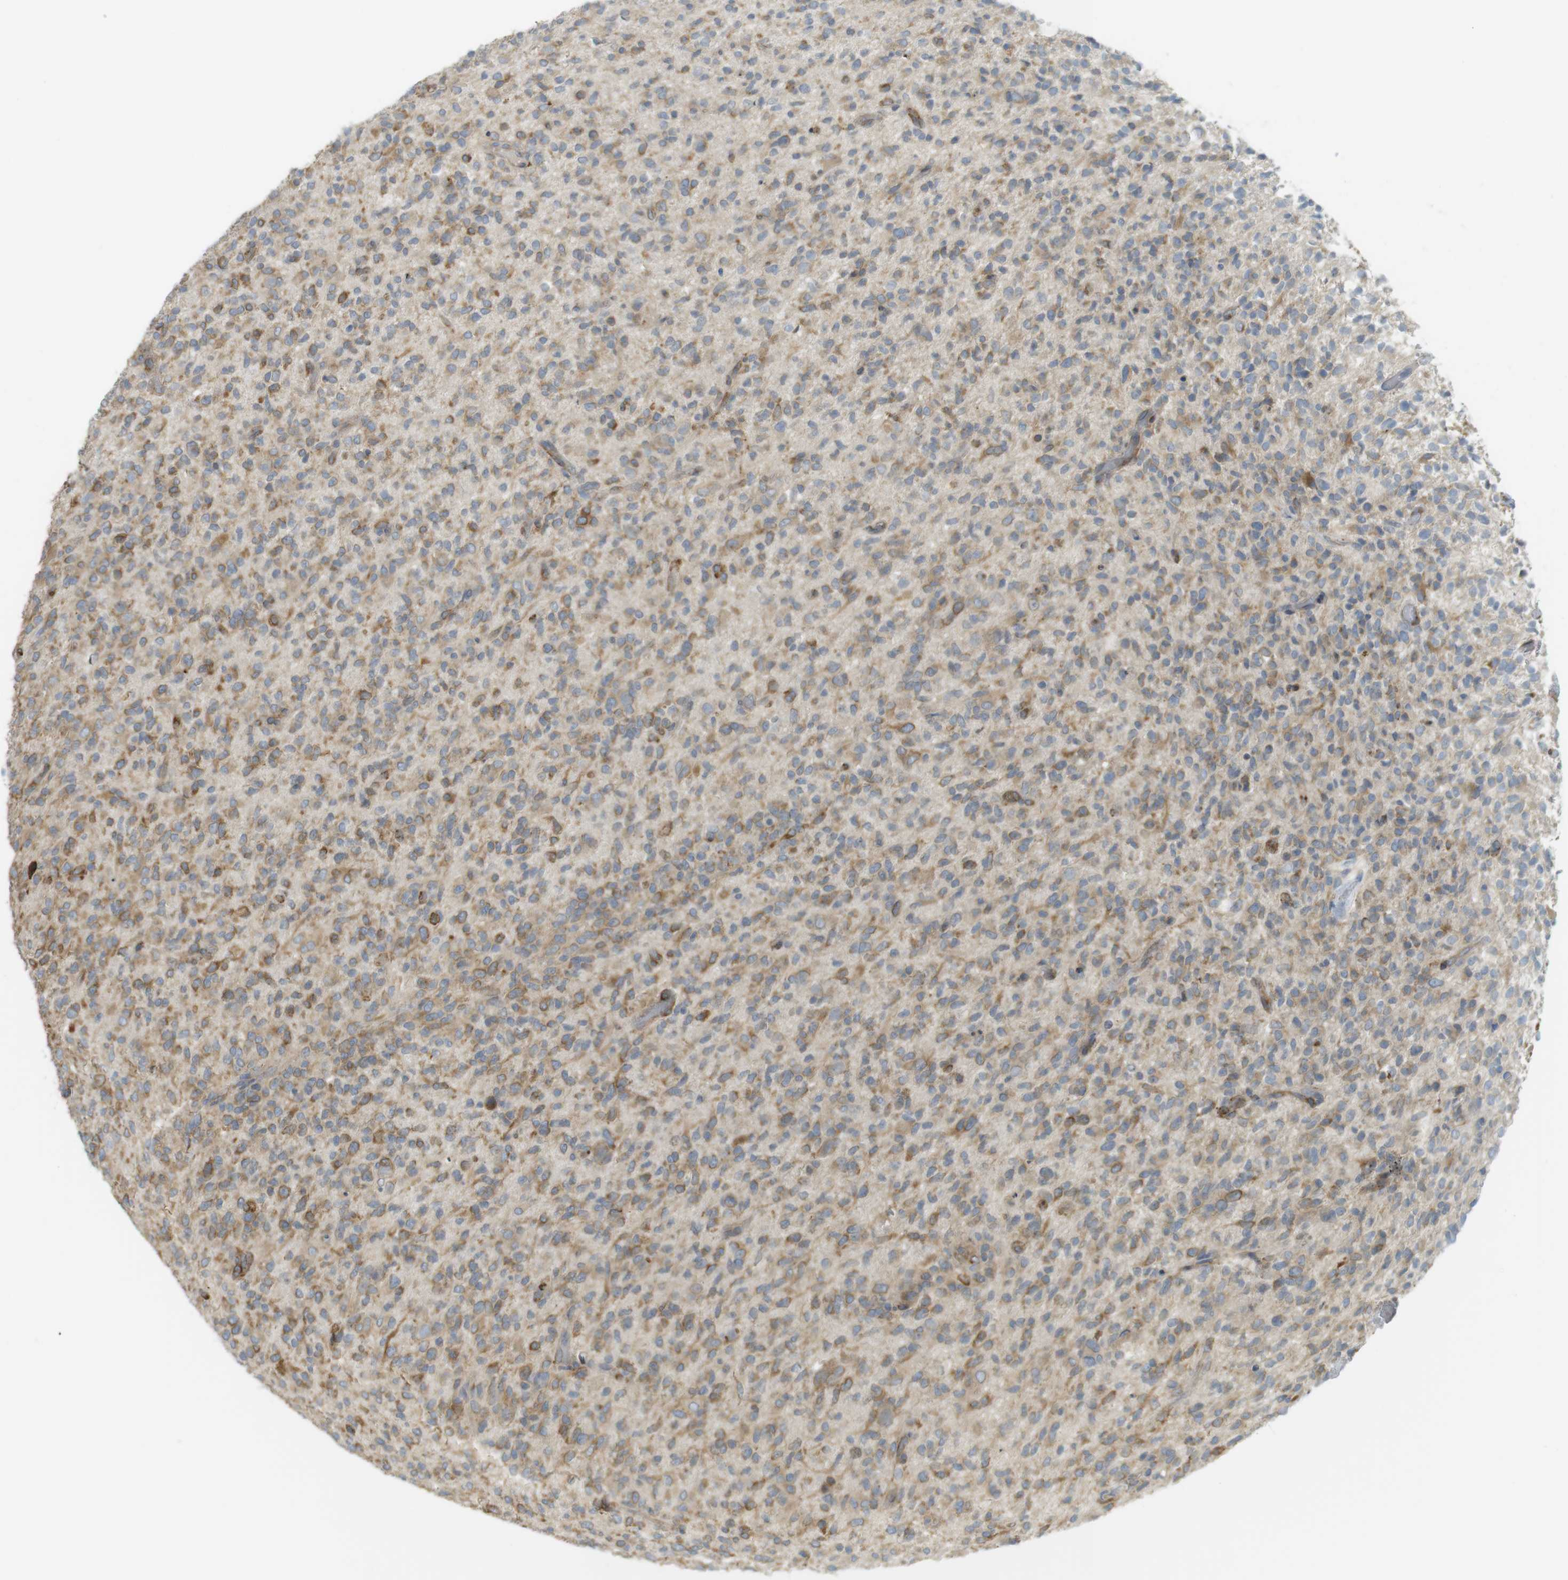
{"staining": {"intensity": "moderate", "quantity": "25%-75%", "location": "cytoplasmic/membranous"}, "tissue": "glioma", "cell_type": "Tumor cells", "image_type": "cancer", "snomed": [{"axis": "morphology", "description": "Glioma, malignant, High grade"}, {"axis": "topography", "description": "Brain"}], "caption": "The image demonstrates a brown stain indicating the presence of a protein in the cytoplasmic/membranous of tumor cells in glioma.", "gene": "MBOAT2", "patient": {"sex": "male", "age": 71}}